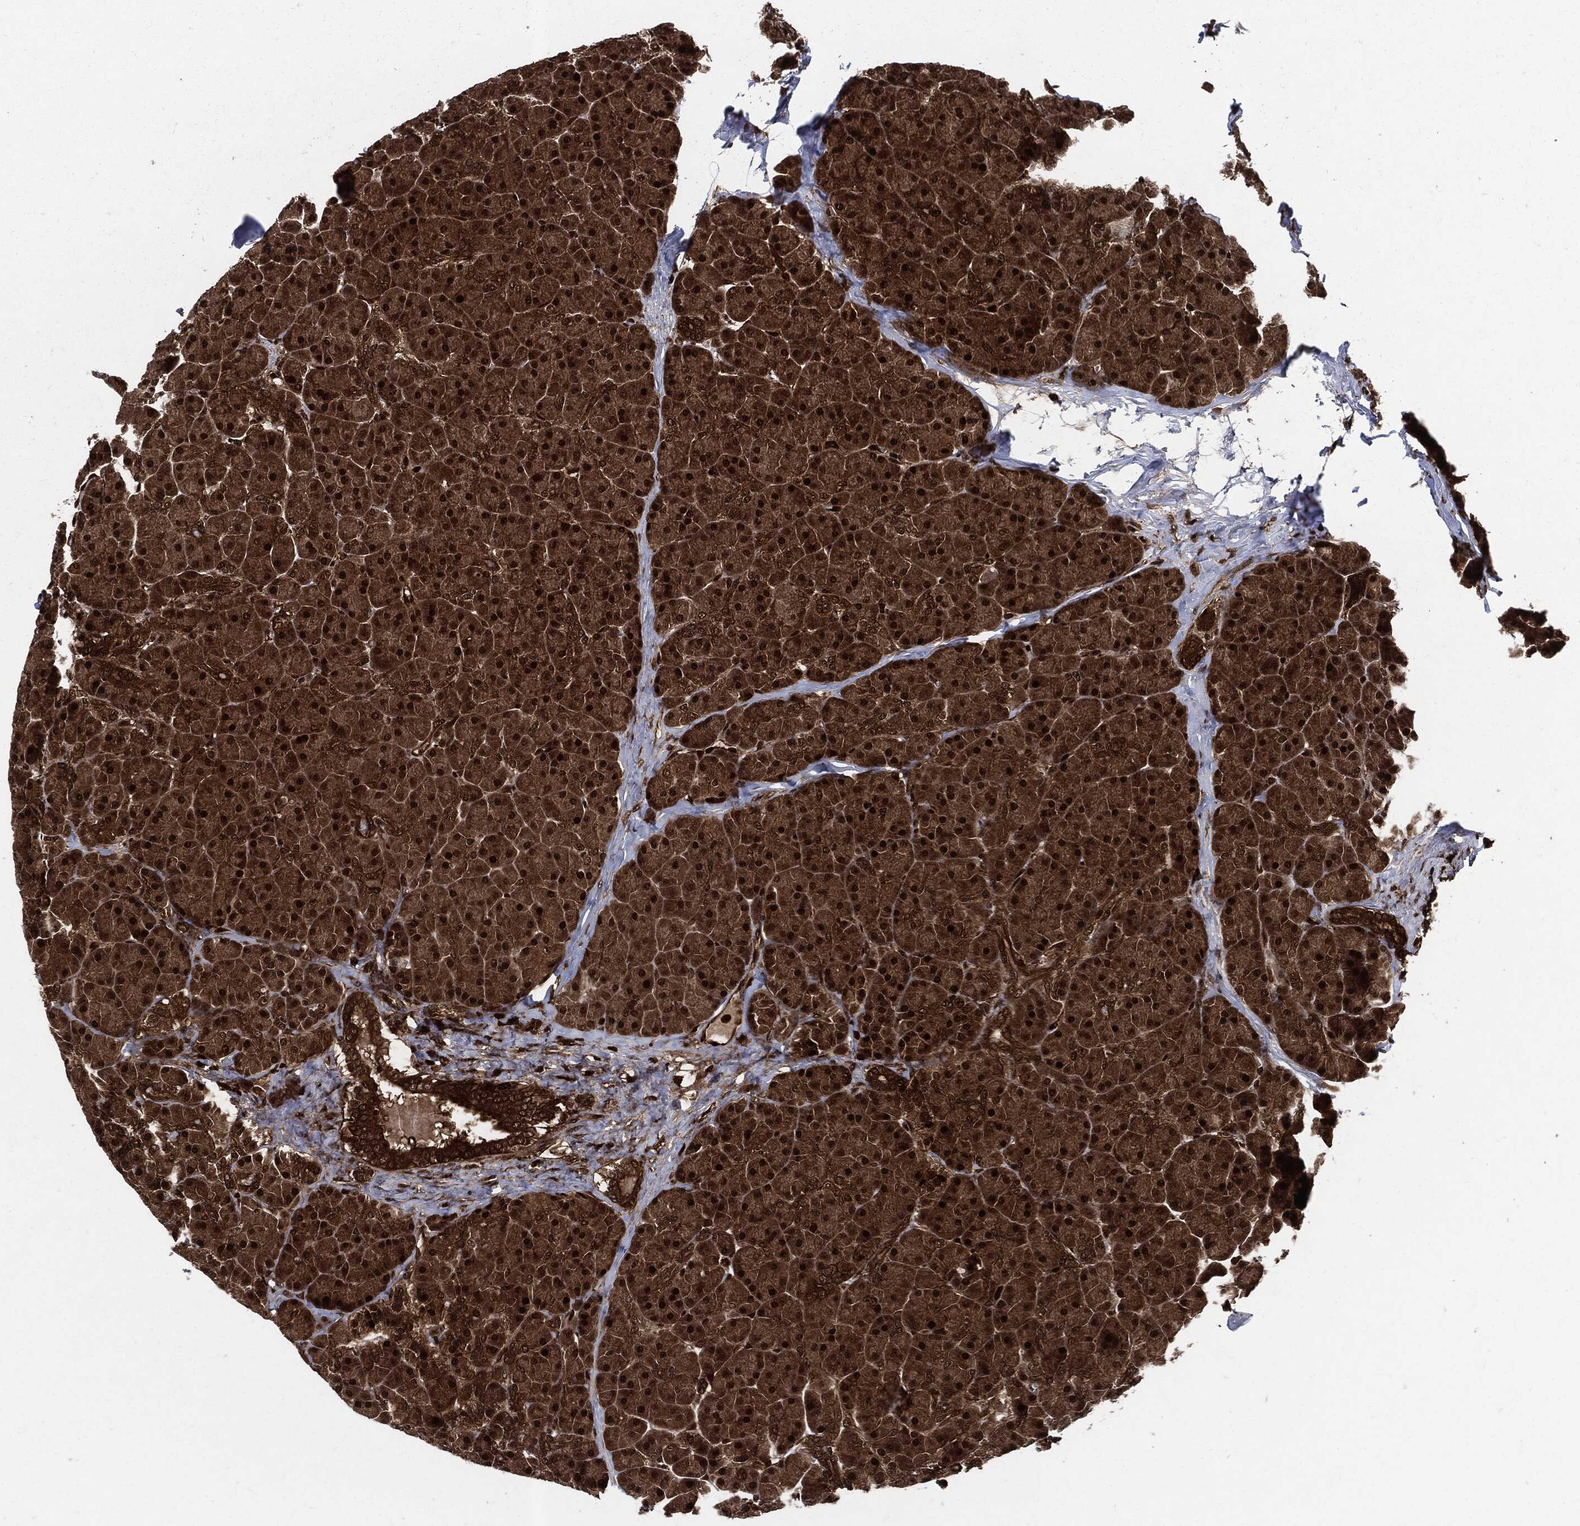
{"staining": {"intensity": "strong", "quantity": ">75%", "location": "cytoplasmic/membranous,nuclear"}, "tissue": "pancreas", "cell_type": "Exocrine glandular cells", "image_type": "normal", "snomed": [{"axis": "morphology", "description": "Normal tissue, NOS"}, {"axis": "topography", "description": "Pancreas"}], "caption": "Unremarkable pancreas exhibits strong cytoplasmic/membranous,nuclear positivity in approximately >75% of exocrine glandular cells, visualized by immunohistochemistry.", "gene": "YWHAB", "patient": {"sex": "female", "age": 44}}